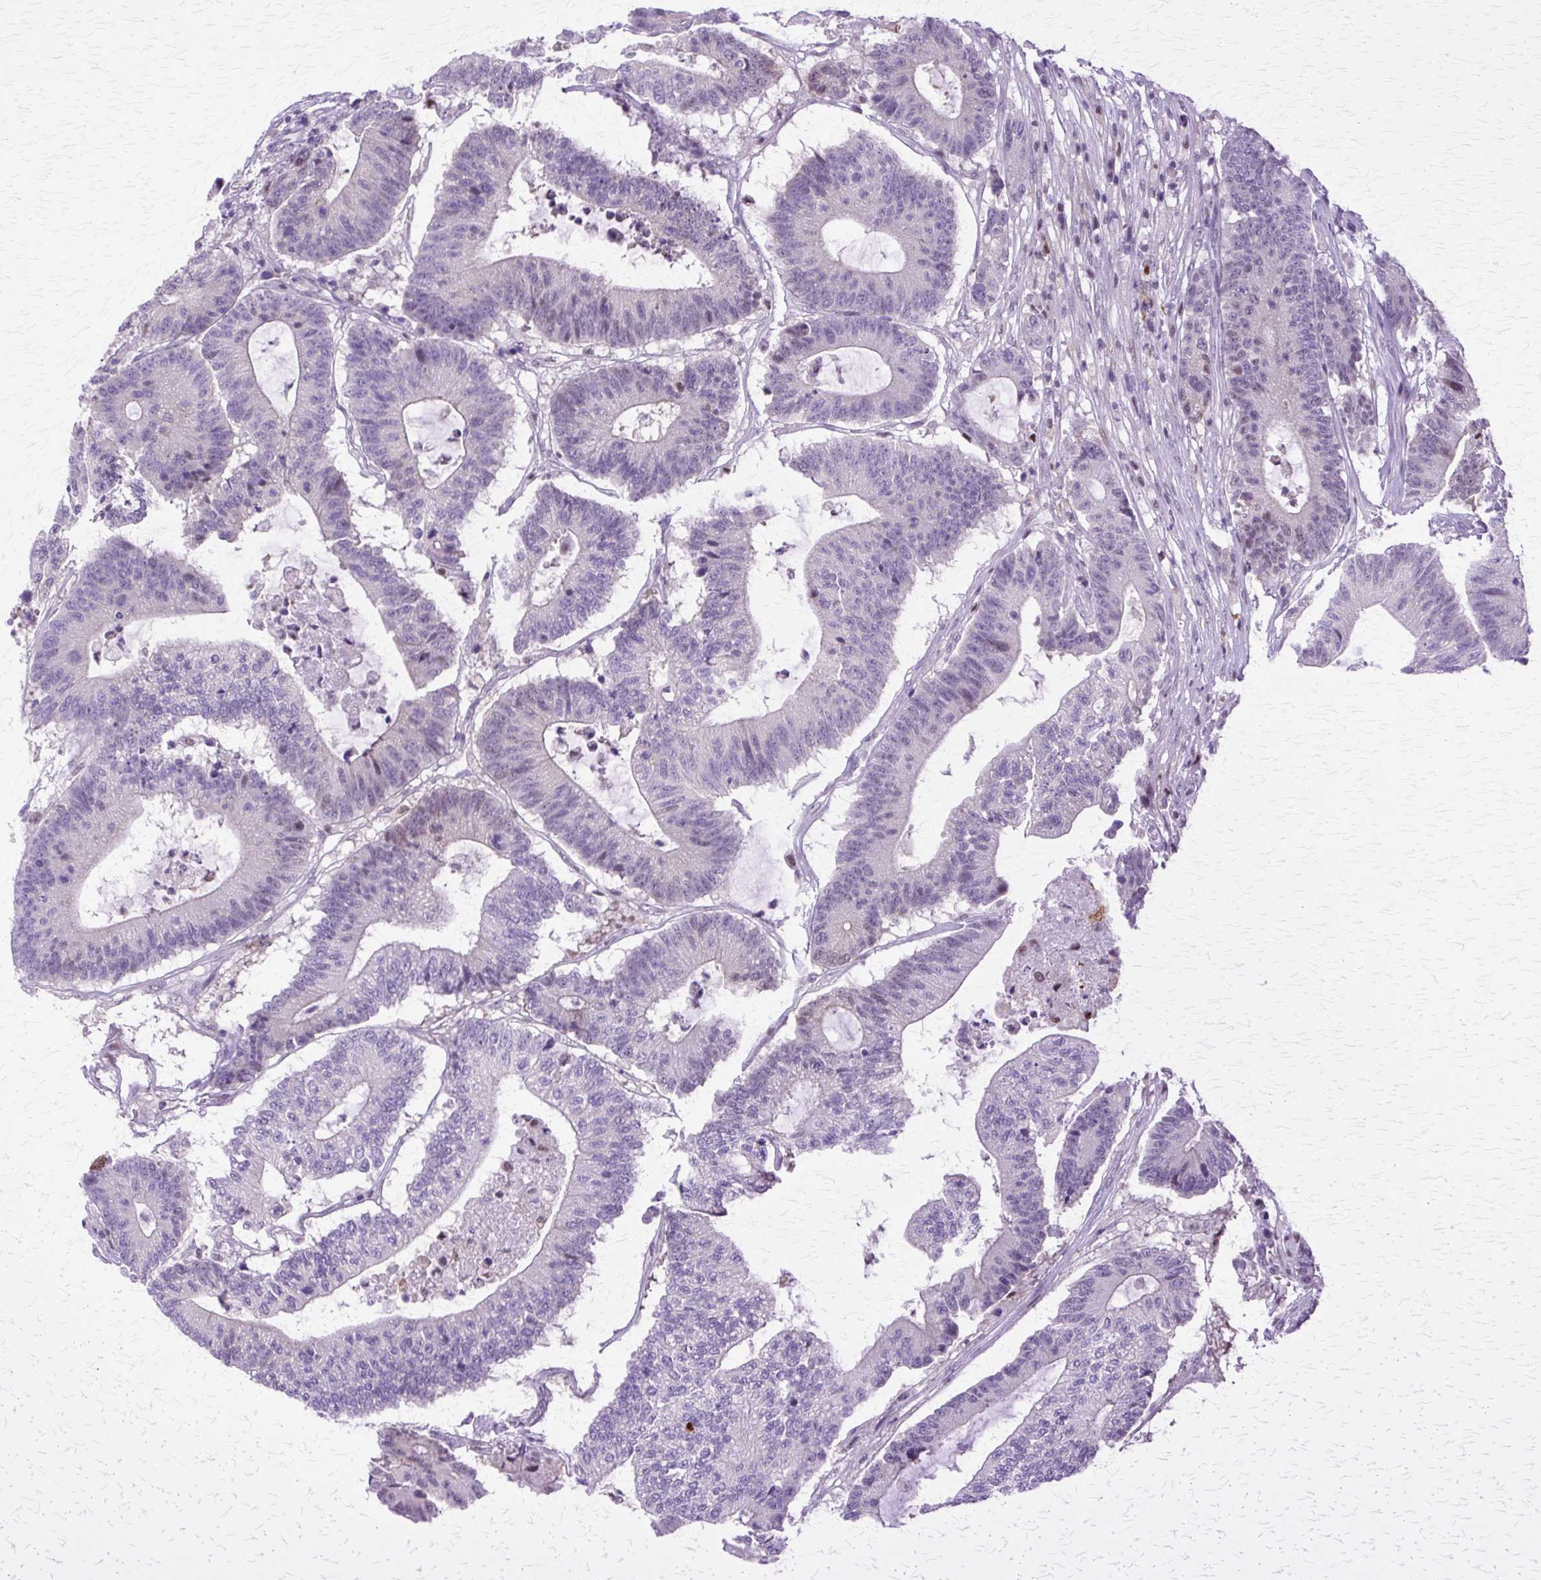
{"staining": {"intensity": "negative", "quantity": "none", "location": "none"}, "tissue": "colorectal cancer", "cell_type": "Tumor cells", "image_type": "cancer", "snomed": [{"axis": "morphology", "description": "Adenocarcinoma, NOS"}, {"axis": "topography", "description": "Colon"}], "caption": "Protein analysis of colorectal adenocarcinoma shows no significant positivity in tumor cells. (DAB IHC, high magnification).", "gene": "HSPA8", "patient": {"sex": "female", "age": 84}}